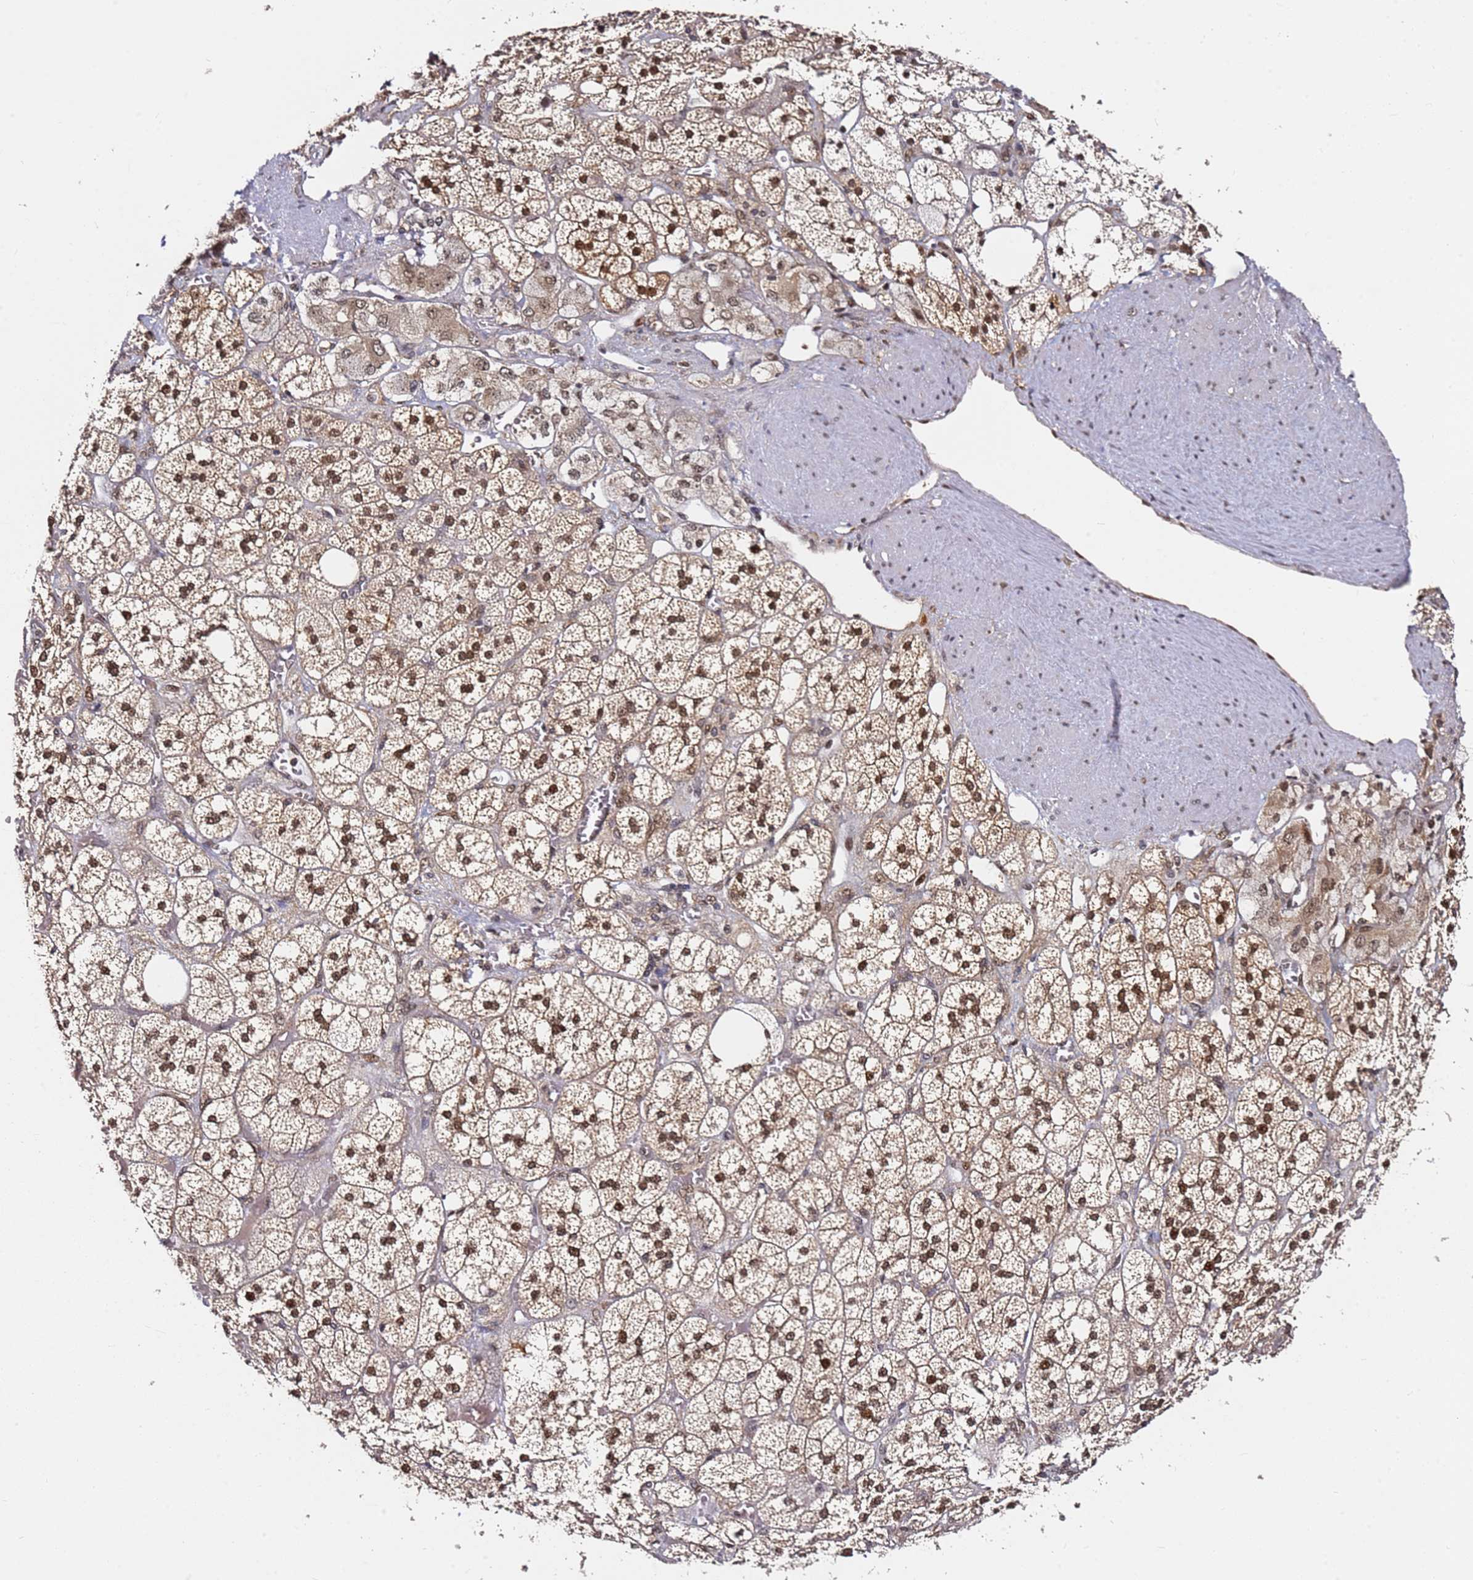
{"staining": {"intensity": "strong", "quantity": ">75%", "location": "cytoplasmic/membranous,nuclear"}, "tissue": "adrenal gland", "cell_type": "Glandular cells", "image_type": "normal", "snomed": [{"axis": "morphology", "description": "Normal tissue, NOS"}, {"axis": "topography", "description": "Adrenal gland"}], "caption": "Glandular cells reveal high levels of strong cytoplasmic/membranous,nuclear positivity in about >75% of cells in unremarkable human adrenal gland. The protein is stained brown, and the nuclei are stained in blue (DAB IHC with brightfield microscopy, high magnification).", "gene": "RGS18", "patient": {"sex": "male", "age": 61}}